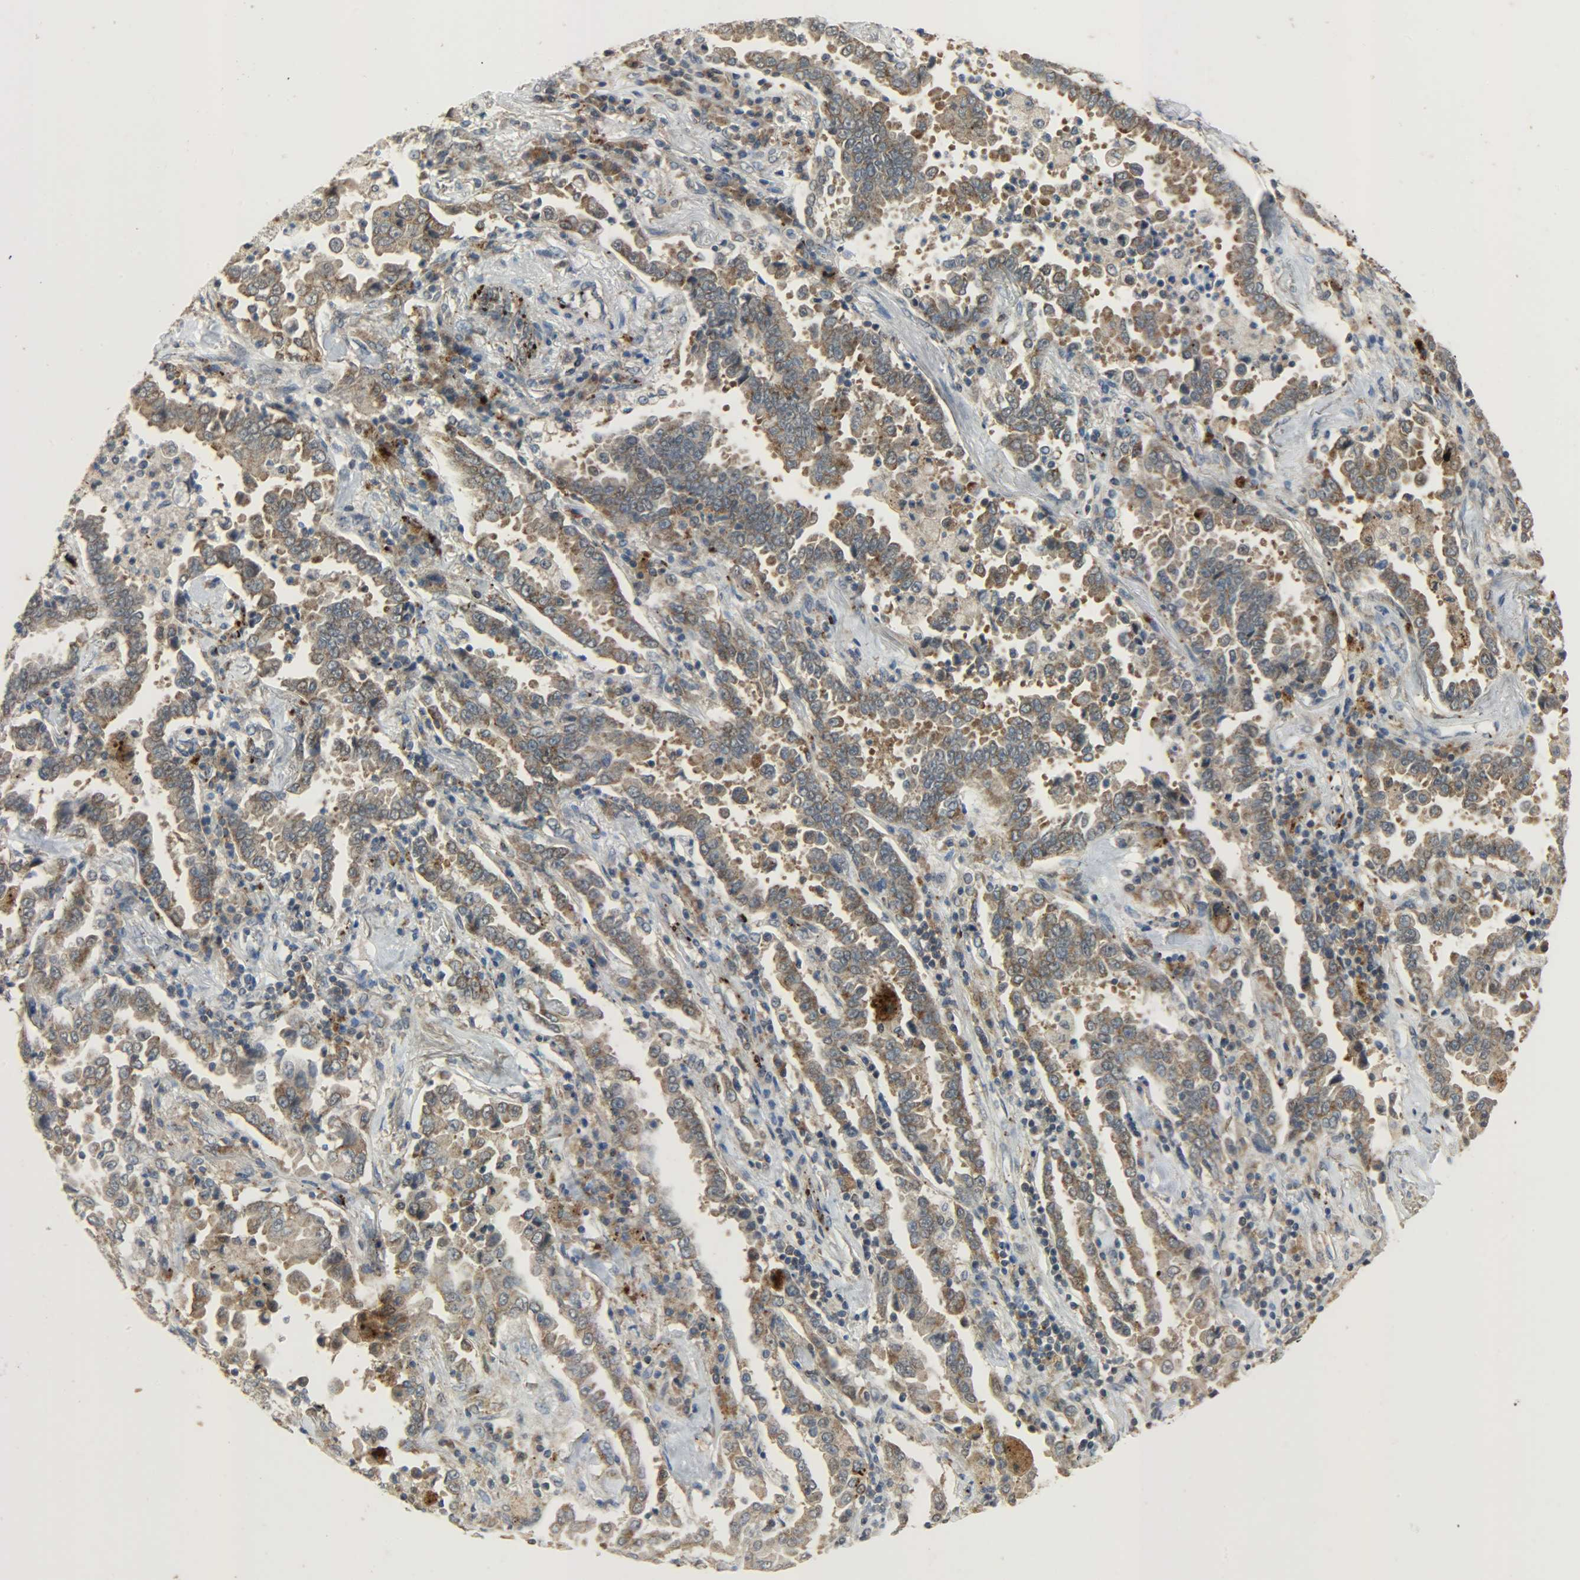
{"staining": {"intensity": "moderate", "quantity": ">75%", "location": "cytoplasmic/membranous"}, "tissue": "lung cancer", "cell_type": "Tumor cells", "image_type": "cancer", "snomed": [{"axis": "morphology", "description": "Normal tissue, NOS"}, {"axis": "morphology", "description": "Inflammation, NOS"}, {"axis": "morphology", "description": "Adenocarcinoma, NOS"}, {"axis": "topography", "description": "Lung"}], "caption": "Lung cancer stained with a brown dye demonstrates moderate cytoplasmic/membranous positive expression in approximately >75% of tumor cells.", "gene": "GIT2", "patient": {"sex": "female", "age": 64}}